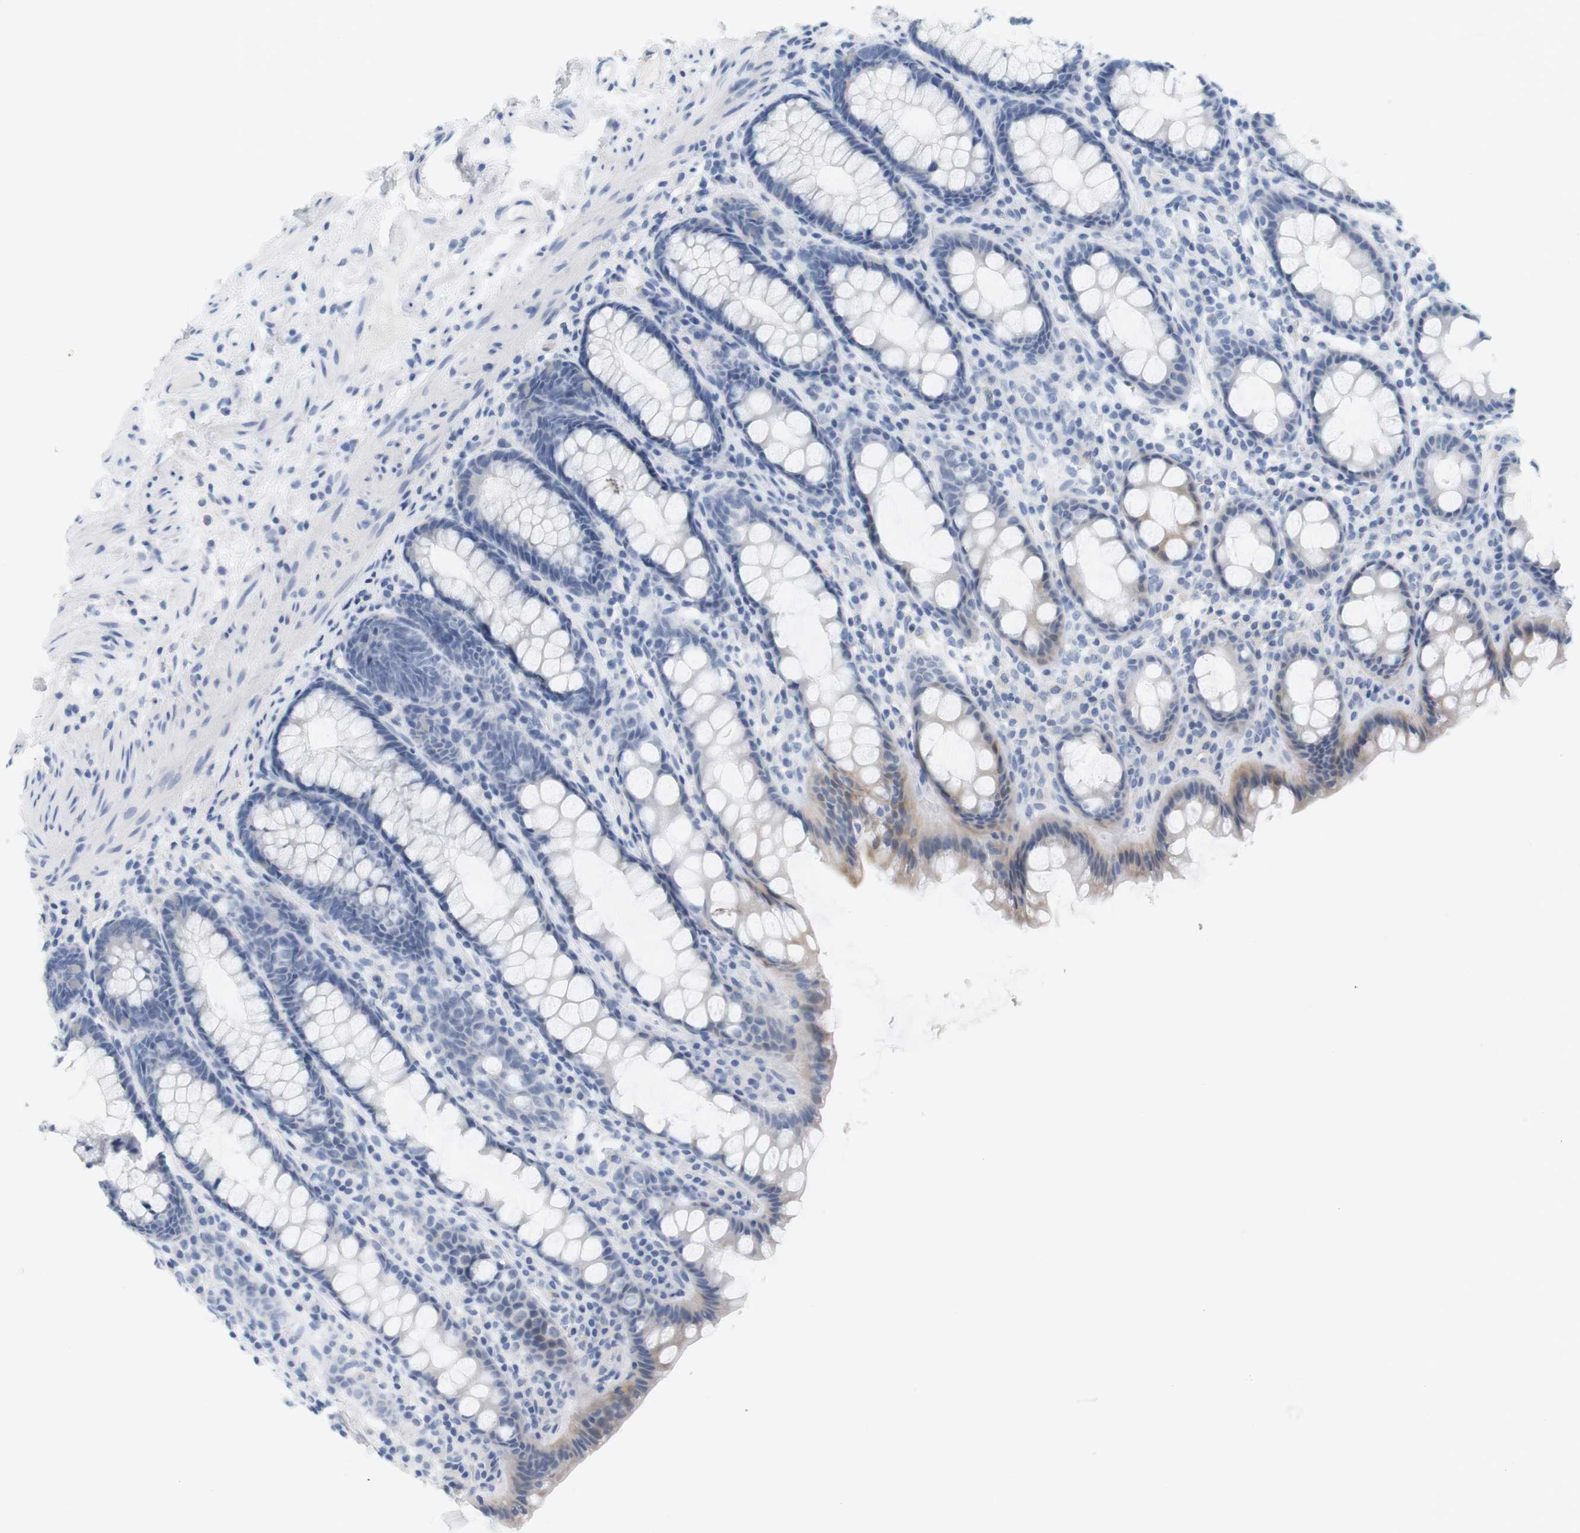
{"staining": {"intensity": "weak", "quantity": "<25%", "location": "cytoplasmic/membranous"}, "tissue": "rectum", "cell_type": "Glandular cells", "image_type": "normal", "snomed": [{"axis": "morphology", "description": "Normal tissue, NOS"}, {"axis": "topography", "description": "Rectum"}], "caption": "Protein analysis of normal rectum reveals no significant positivity in glandular cells. (Stains: DAB (3,3'-diaminobenzidine) immunohistochemistry (IHC) with hematoxylin counter stain, Microscopy: brightfield microscopy at high magnification).", "gene": "OPRM1", "patient": {"sex": "male", "age": 92}}